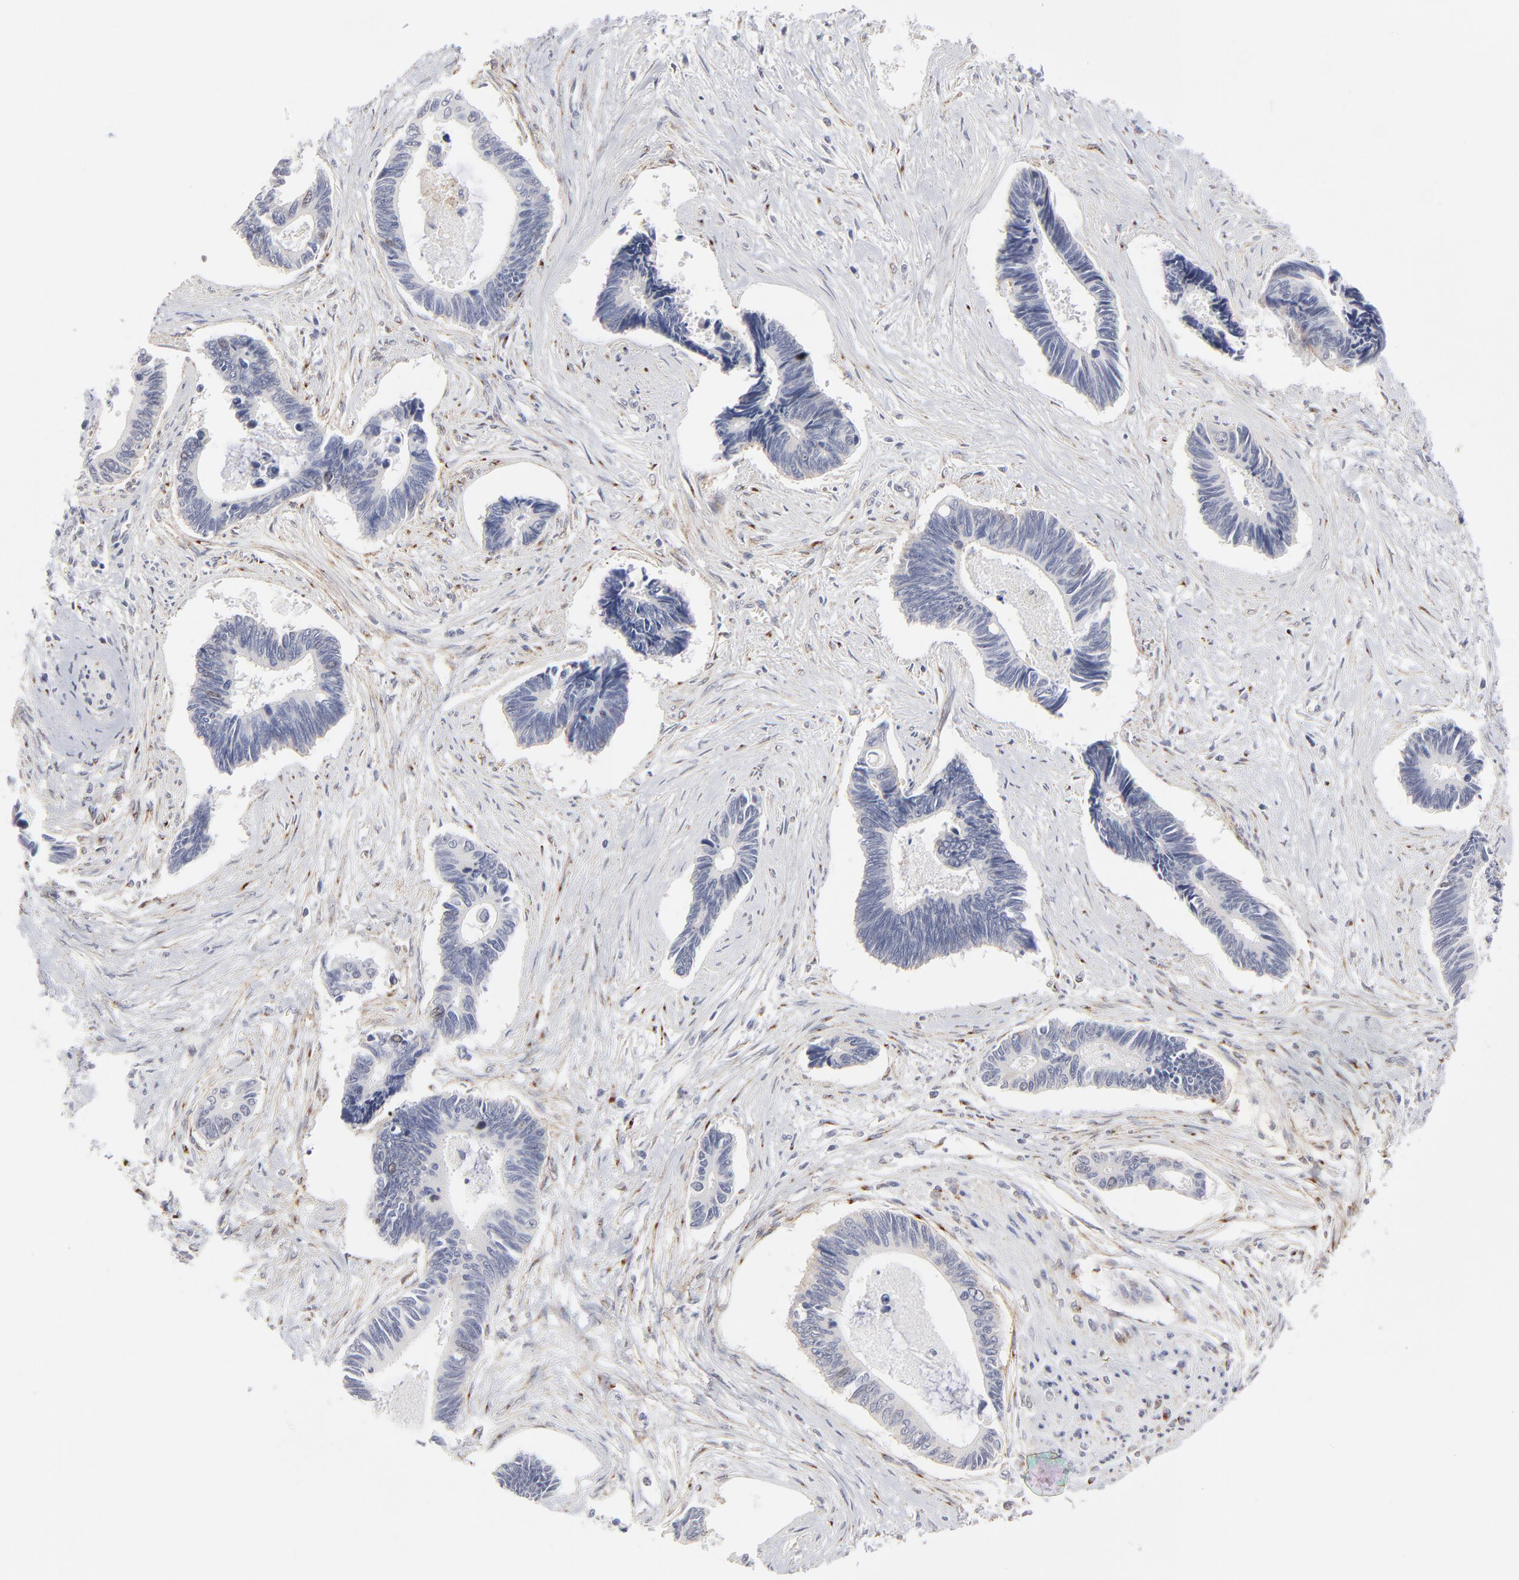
{"staining": {"intensity": "negative", "quantity": "none", "location": "none"}, "tissue": "pancreatic cancer", "cell_type": "Tumor cells", "image_type": "cancer", "snomed": [{"axis": "morphology", "description": "Adenocarcinoma, NOS"}, {"axis": "topography", "description": "Pancreas"}], "caption": "Immunohistochemical staining of human pancreatic cancer (adenocarcinoma) displays no significant staining in tumor cells.", "gene": "AURKA", "patient": {"sex": "female", "age": 70}}